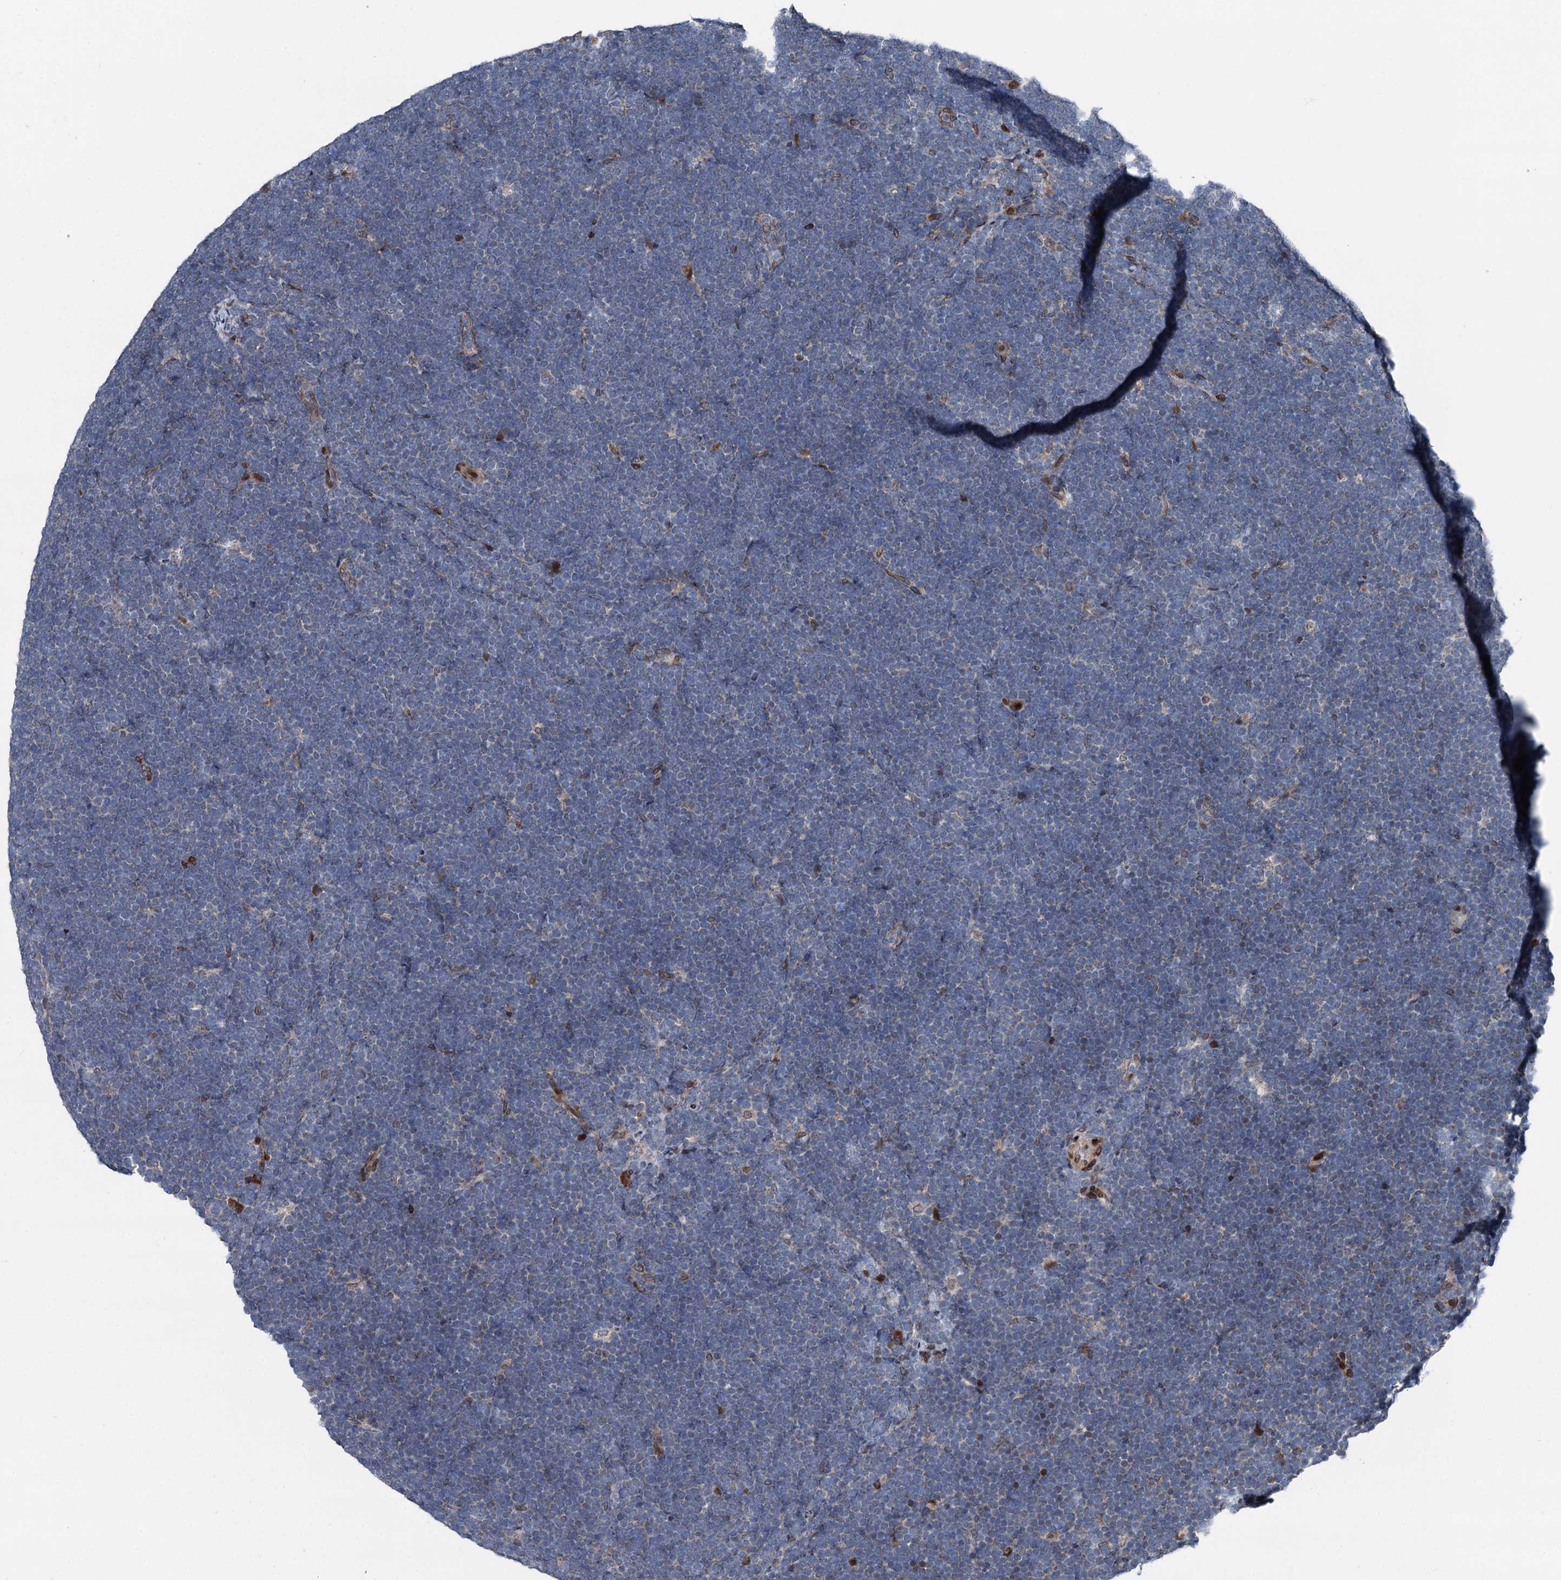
{"staining": {"intensity": "negative", "quantity": "none", "location": "none"}, "tissue": "lymphoma", "cell_type": "Tumor cells", "image_type": "cancer", "snomed": [{"axis": "morphology", "description": "Malignant lymphoma, non-Hodgkin's type, High grade"}, {"axis": "topography", "description": "Lymph node"}], "caption": "High magnification brightfield microscopy of lymphoma stained with DAB (3,3'-diaminobenzidine) (brown) and counterstained with hematoxylin (blue): tumor cells show no significant positivity.", "gene": "MRPL14", "patient": {"sex": "male", "age": 13}}